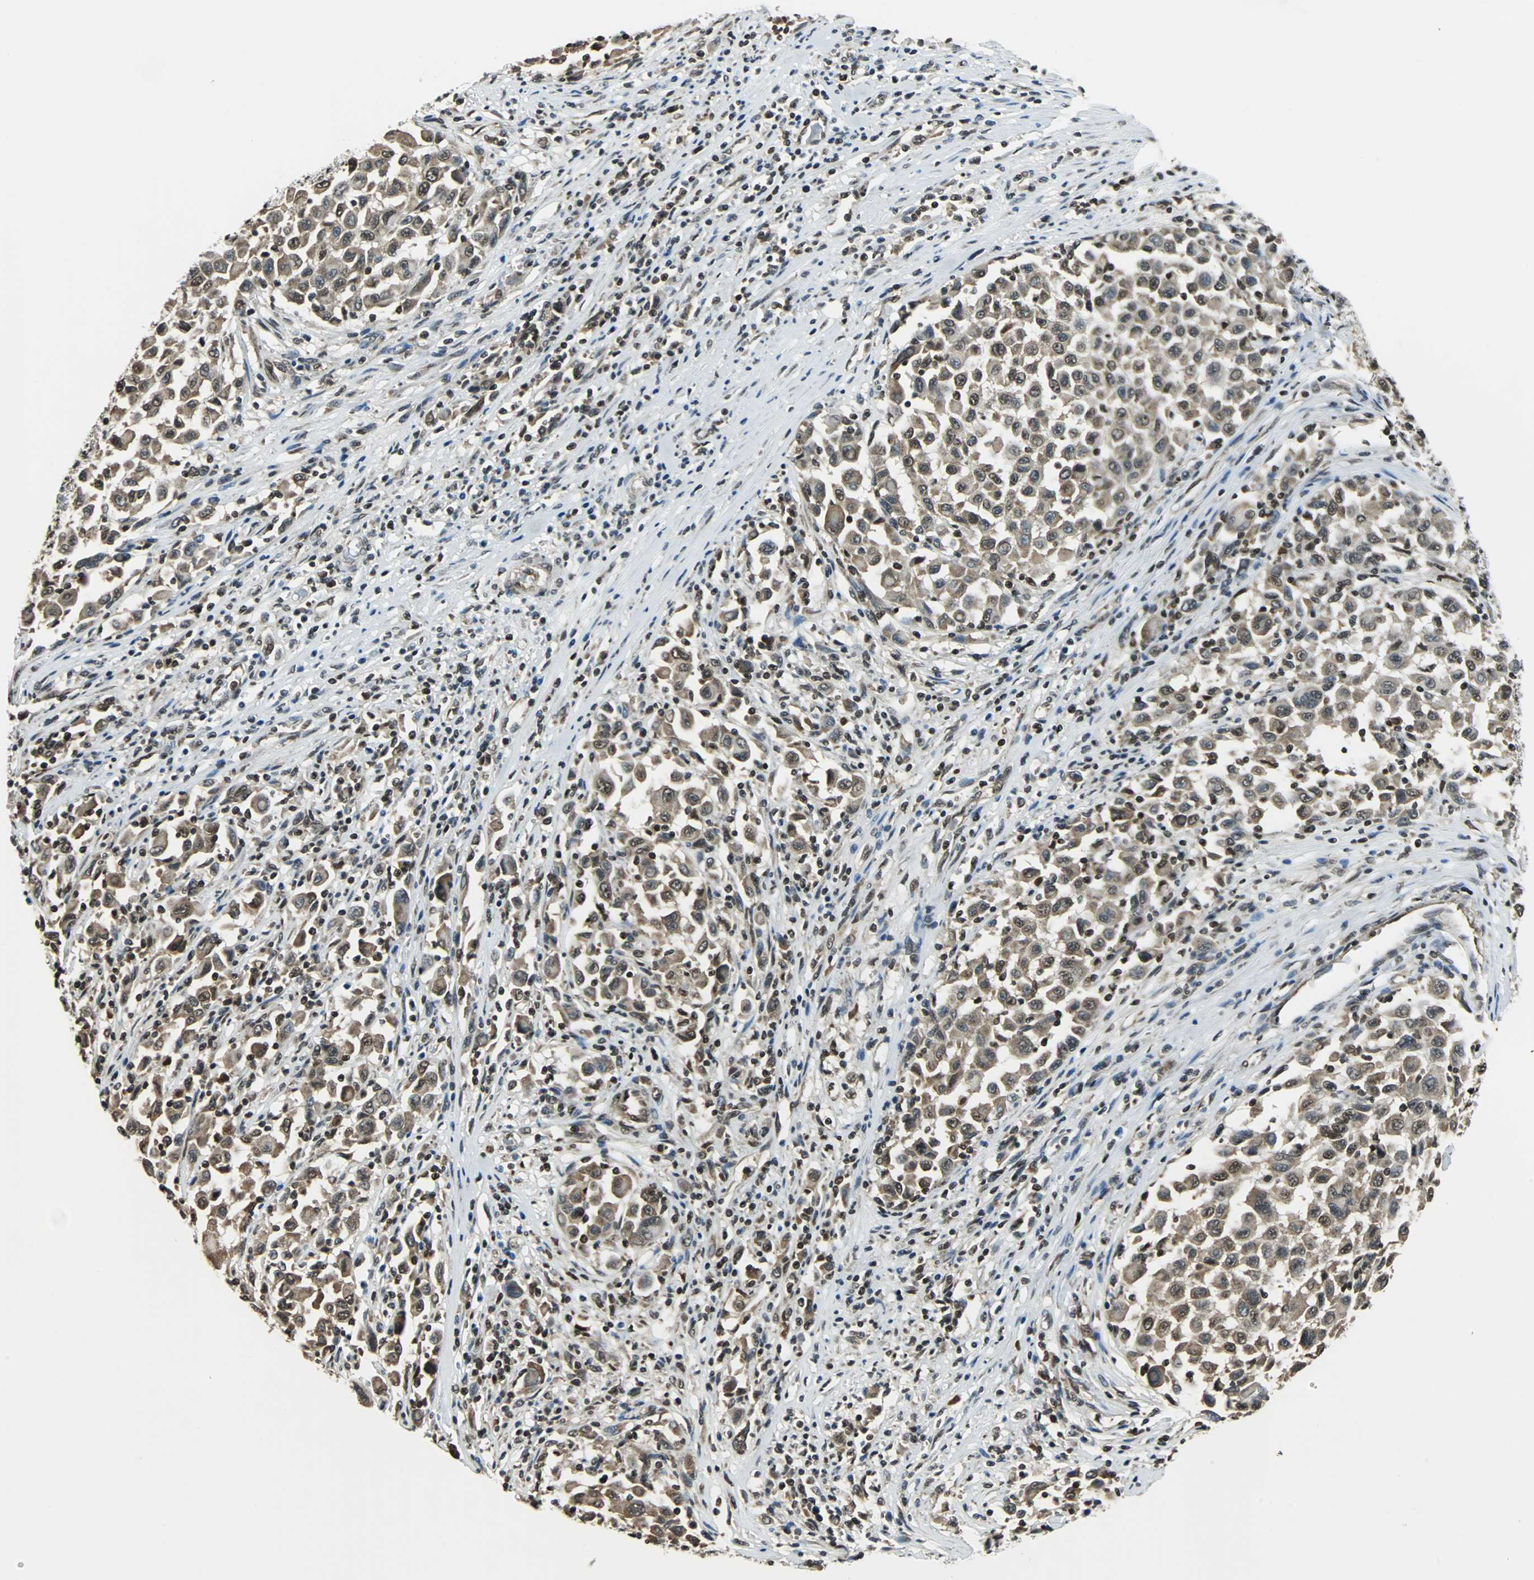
{"staining": {"intensity": "moderate", "quantity": ">75%", "location": "cytoplasmic/membranous,nuclear"}, "tissue": "melanoma", "cell_type": "Tumor cells", "image_type": "cancer", "snomed": [{"axis": "morphology", "description": "Malignant melanoma, Metastatic site"}, {"axis": "topography", "description": "Lymph node"}], "caption": "Immunohistochemistry of human melanoma shows medium levels of moderate cytoplasmic/membranous and nuclear expression in about >75% of tumor cells. (brown staining indicates protein expression, while blue staining denotes nuclei).", "gene": "REST", "patient": {"sex": "male", "age": 61}}